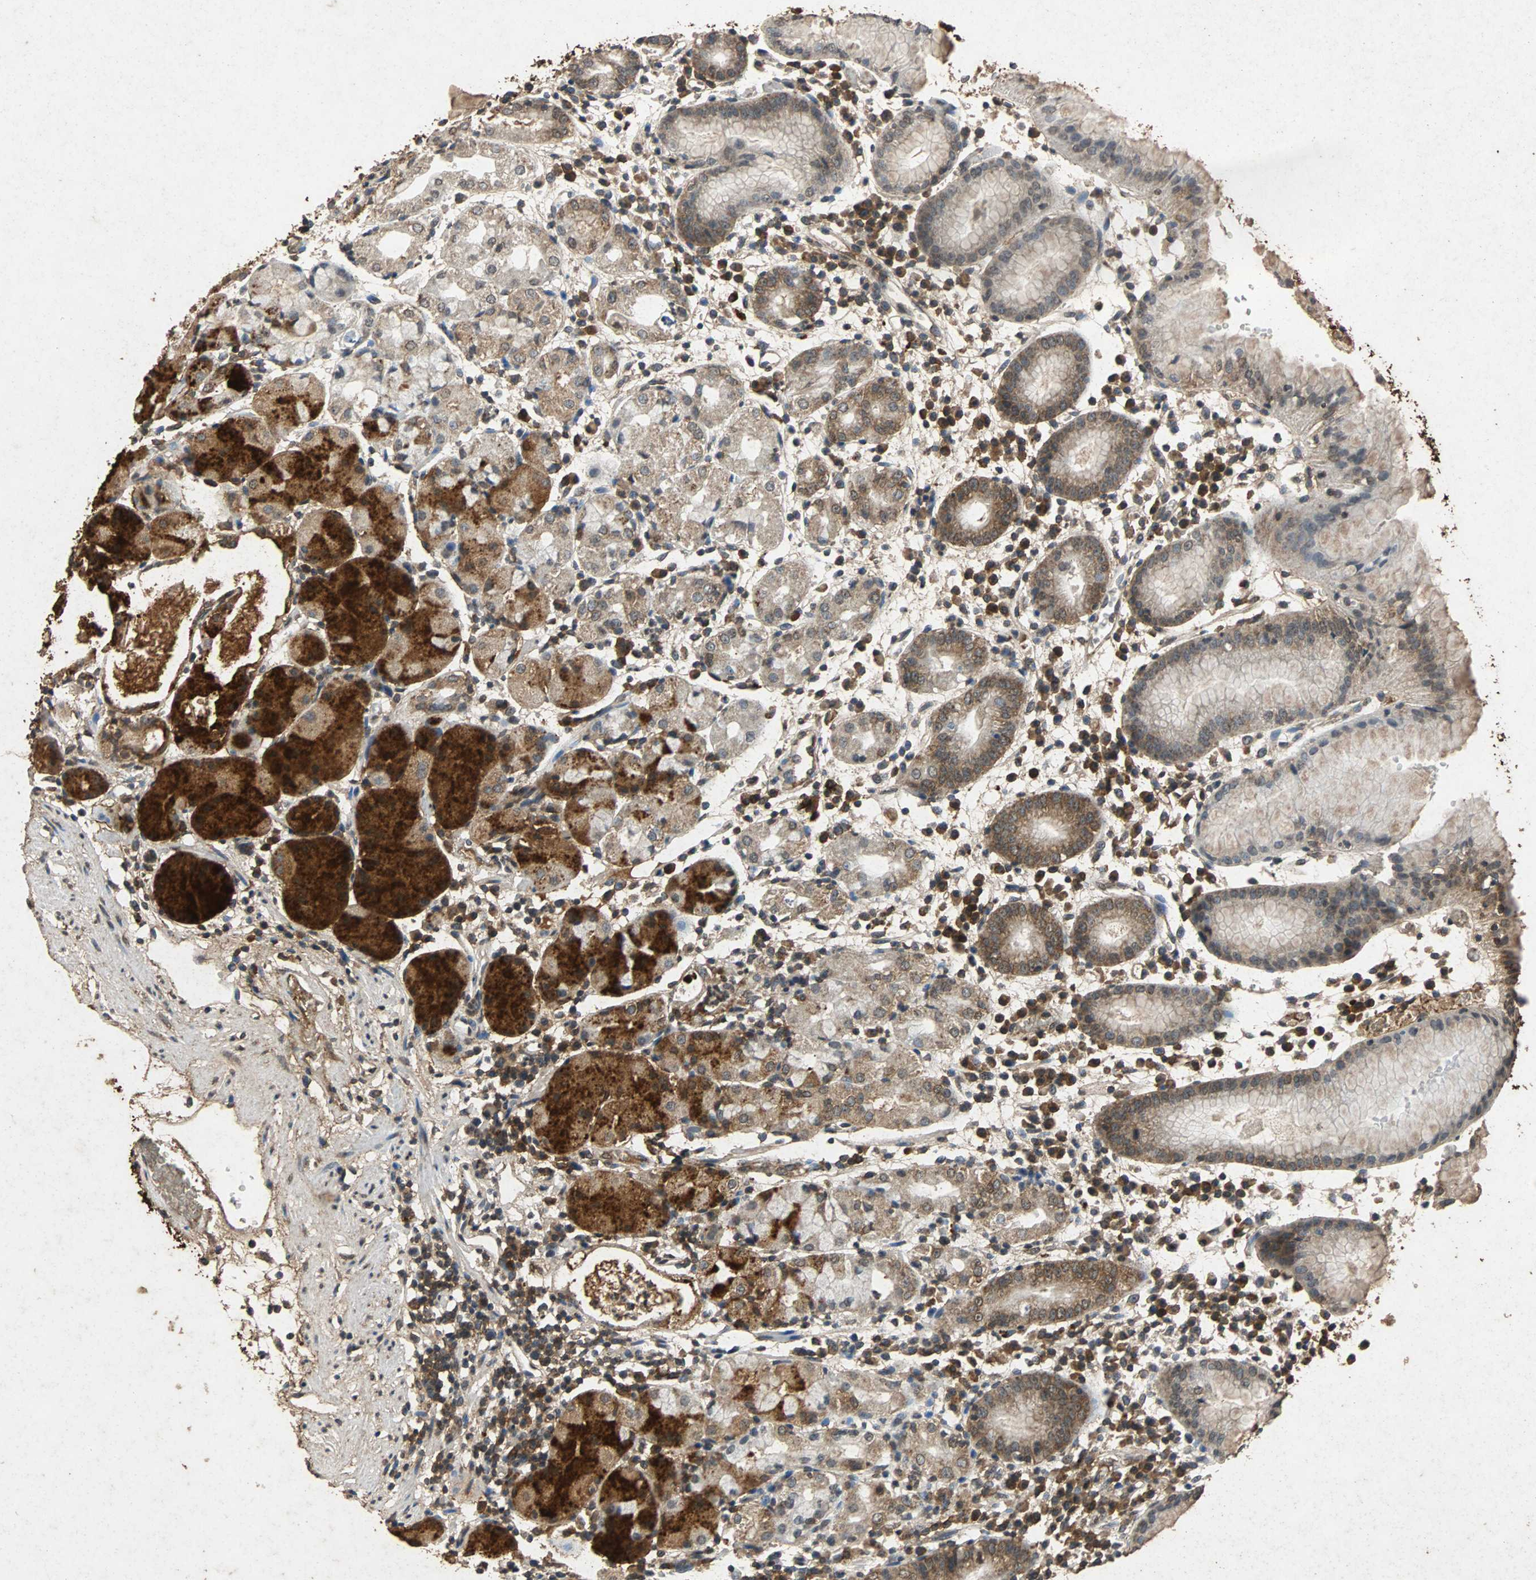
{"staining": {"intensity": "strong", "quantity": ">75%", "location": "cytoplasmic/membranous"}, "tissue": "stomach", "cell_type": "Glandular cells", "image_type": "normal", "snomed": [{"axis": "morphology", "description": "Normal tissue, NOS"}, {"axis": "topography", "description": "Stomach"}, {"axis": "topography", "description": "Stomach, lower"}], "caption": "This is an image of immunohistochemistry (IHC) staining of benign stomach, which shows strong staining in the cytoplasmic/membranous of glandular cells.", "gene": "NAA10", "patient": {"sex": "female", "age": 75}}